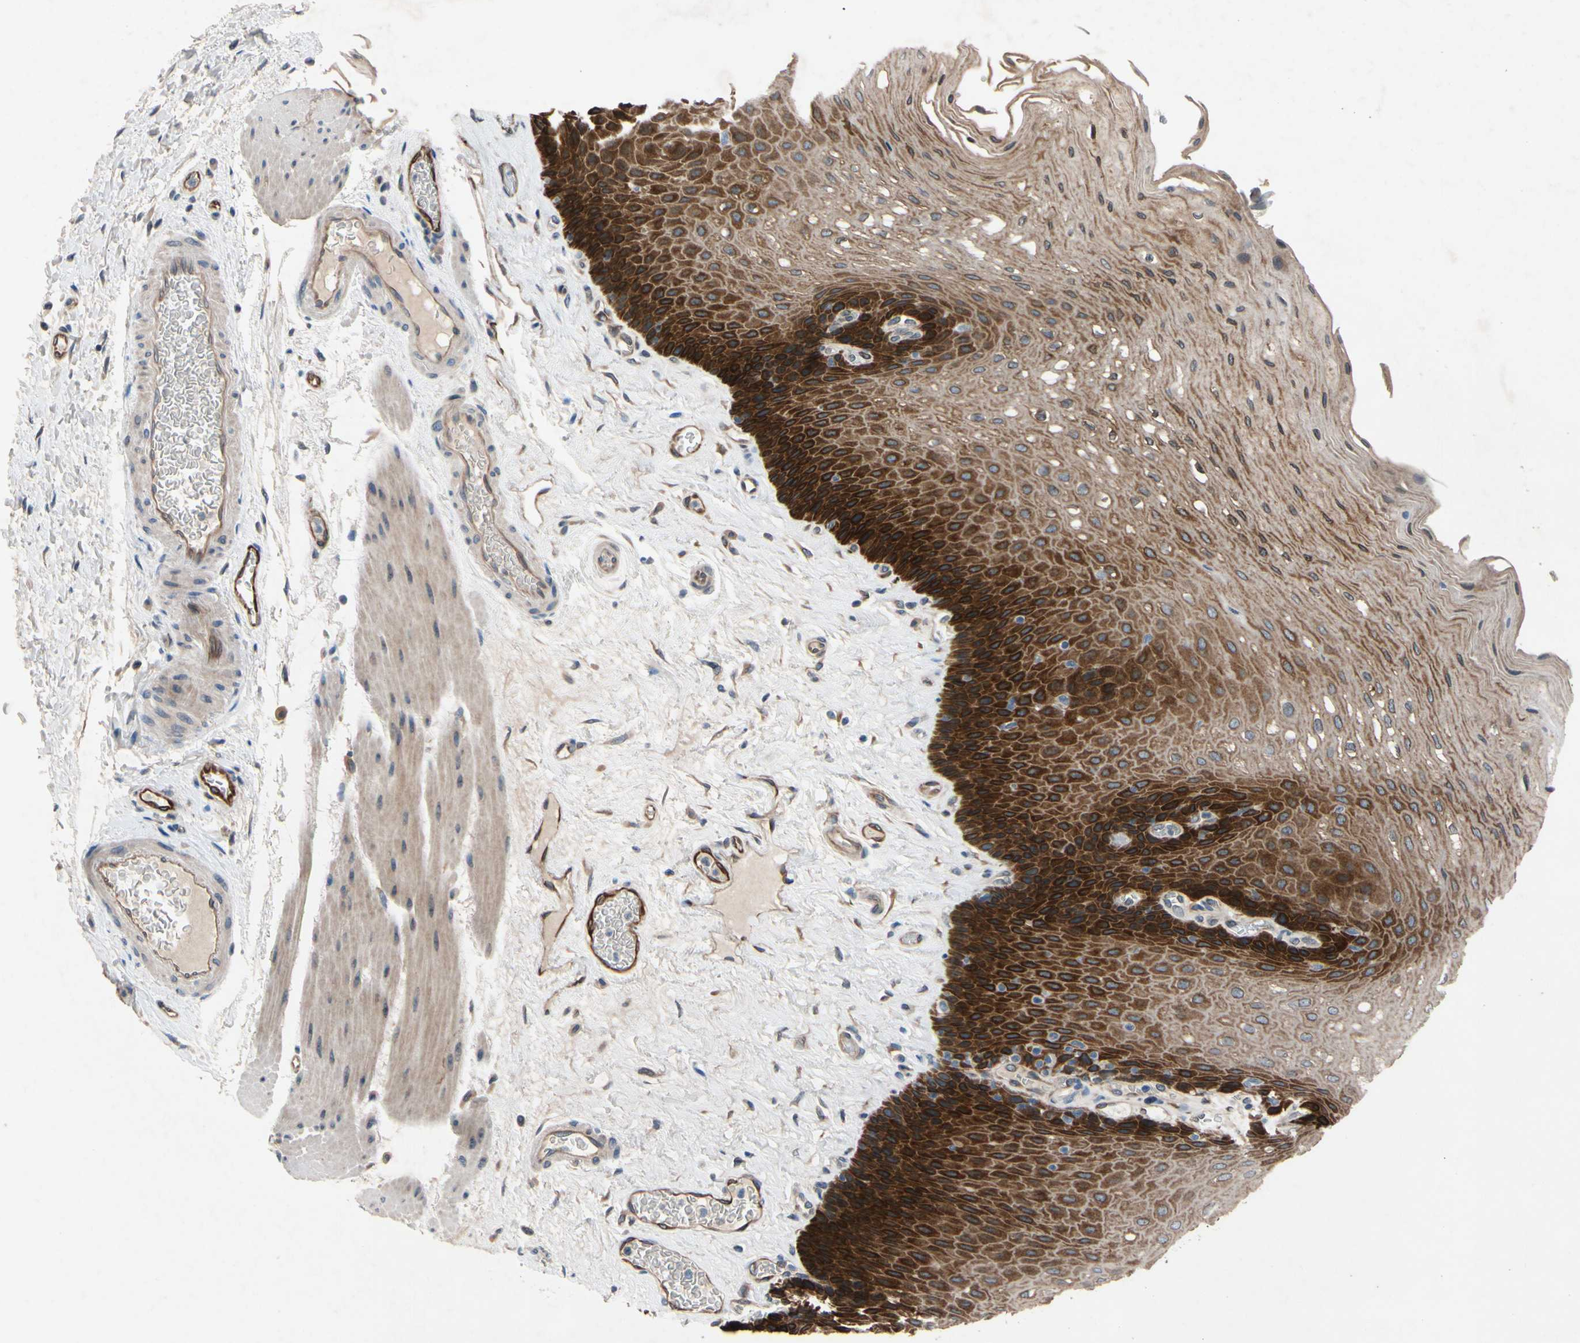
{"staining": {"intensity": "strong", "quantity": ">75%", "location": "cytoplasmic/membranous"}, "tissue": "esophagus", "cell_type": "Squamous epithelial cells", "image_type": "normal", "snomed": [{"axis": "morphology", "description": "Normal tissue, NOS"}, {"axis": "topography", "description": "Esophagus"}], "caption": "Brown immunohistochemical staining in normal human esophagus exhibits strong cytoplasmic/membranous expression in approximately >75% of squamous epithelial cells.", "gene": "PRXL2A", "patient": {"sex": "female", "age": 72}}